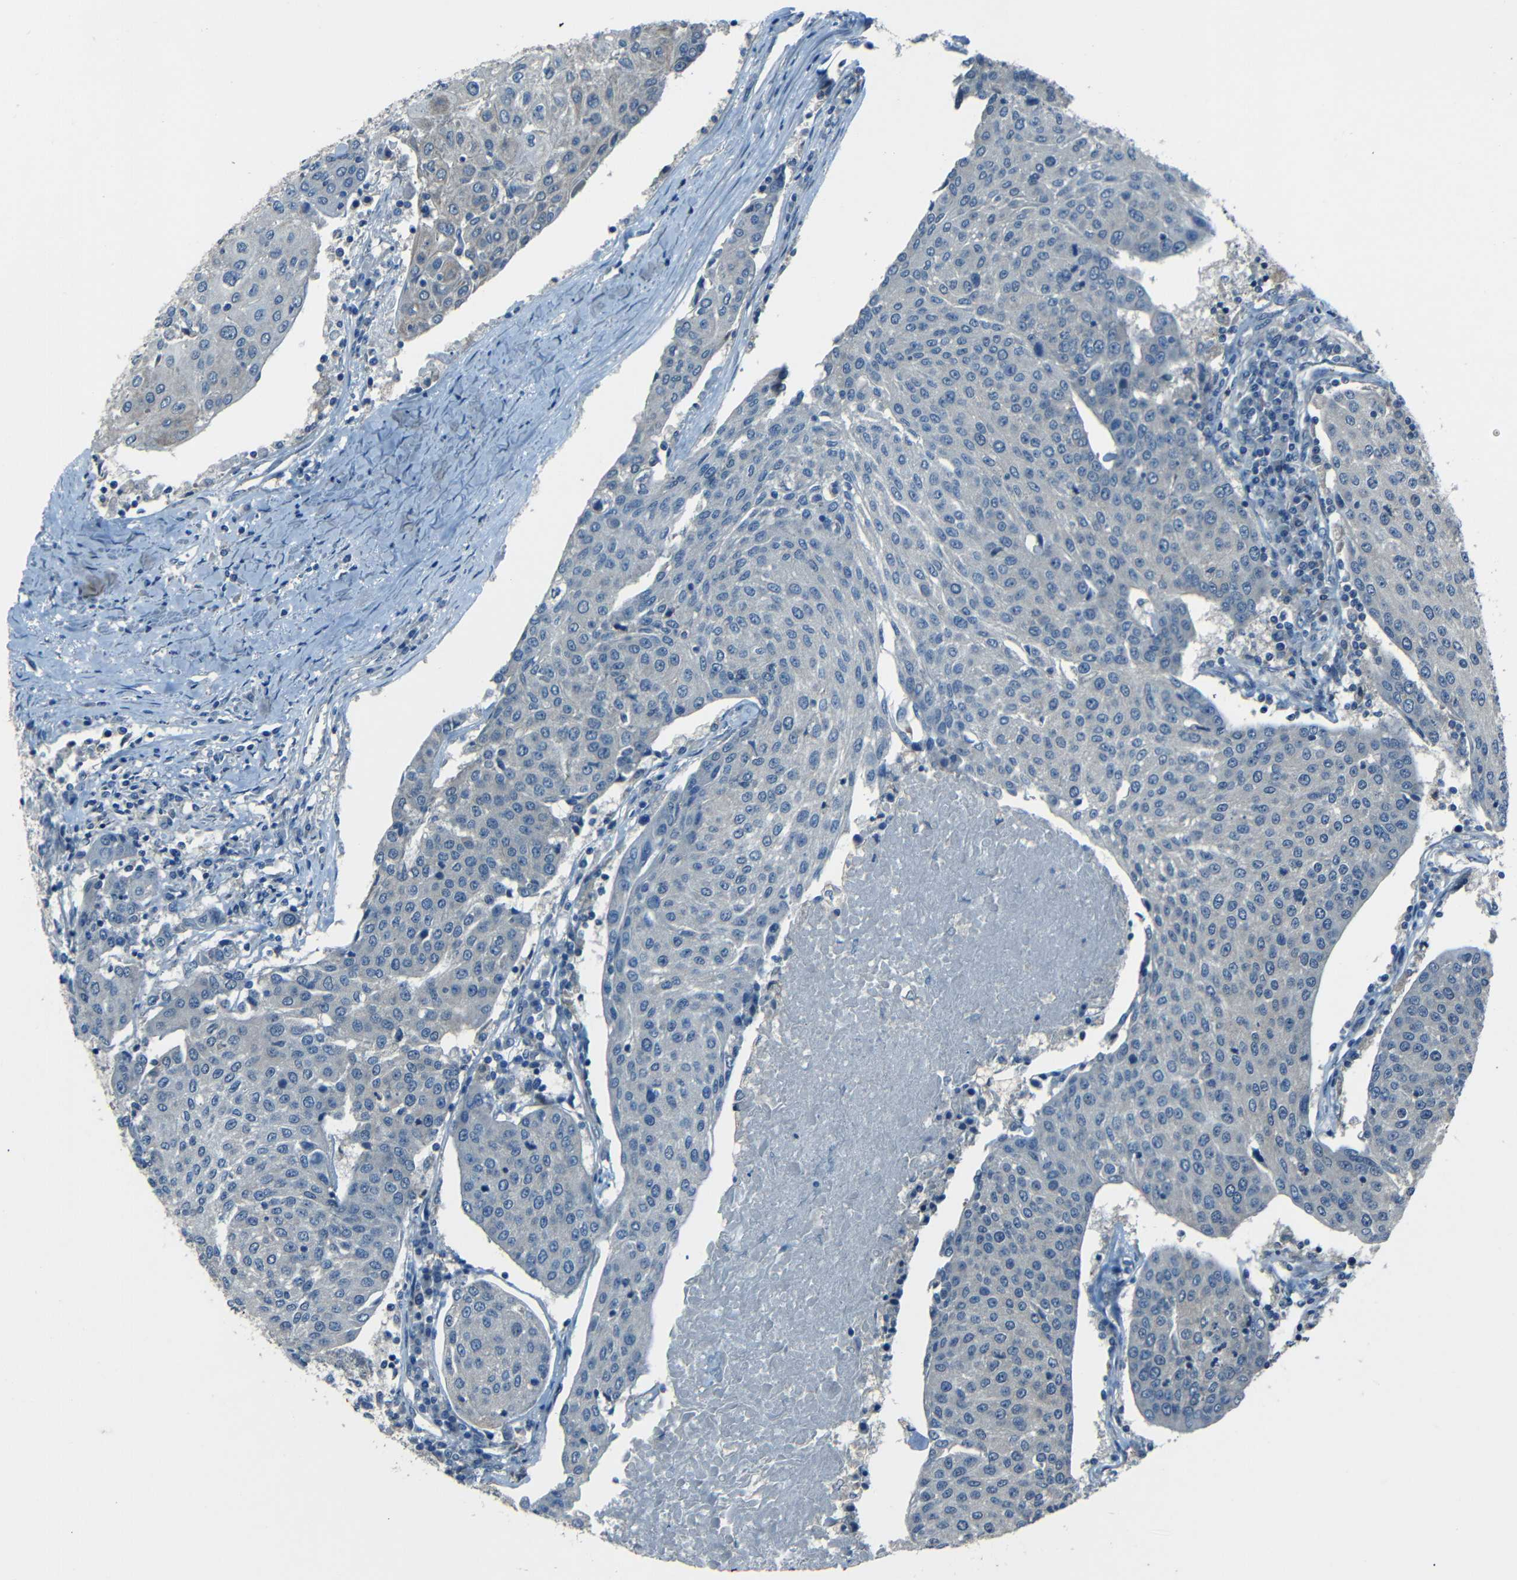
{"staining": {"intensity": "negative", "quantity": "none", "location": "none"}, "tissue": "urothelial cancer", "cell_type": "Tumor cells", "image_type": "cancer", "snomed": [{"axis": "morphology", "description": "Urothelial carcinoma, High grade"}, {"axis": "topography", "description": "Urinary bladder"}], "caption": "Image shows no significant protein staining in tumor cells of urothelial cancer.", "gene": "SLA", "patient": {"sex": "female", "age": 85}}